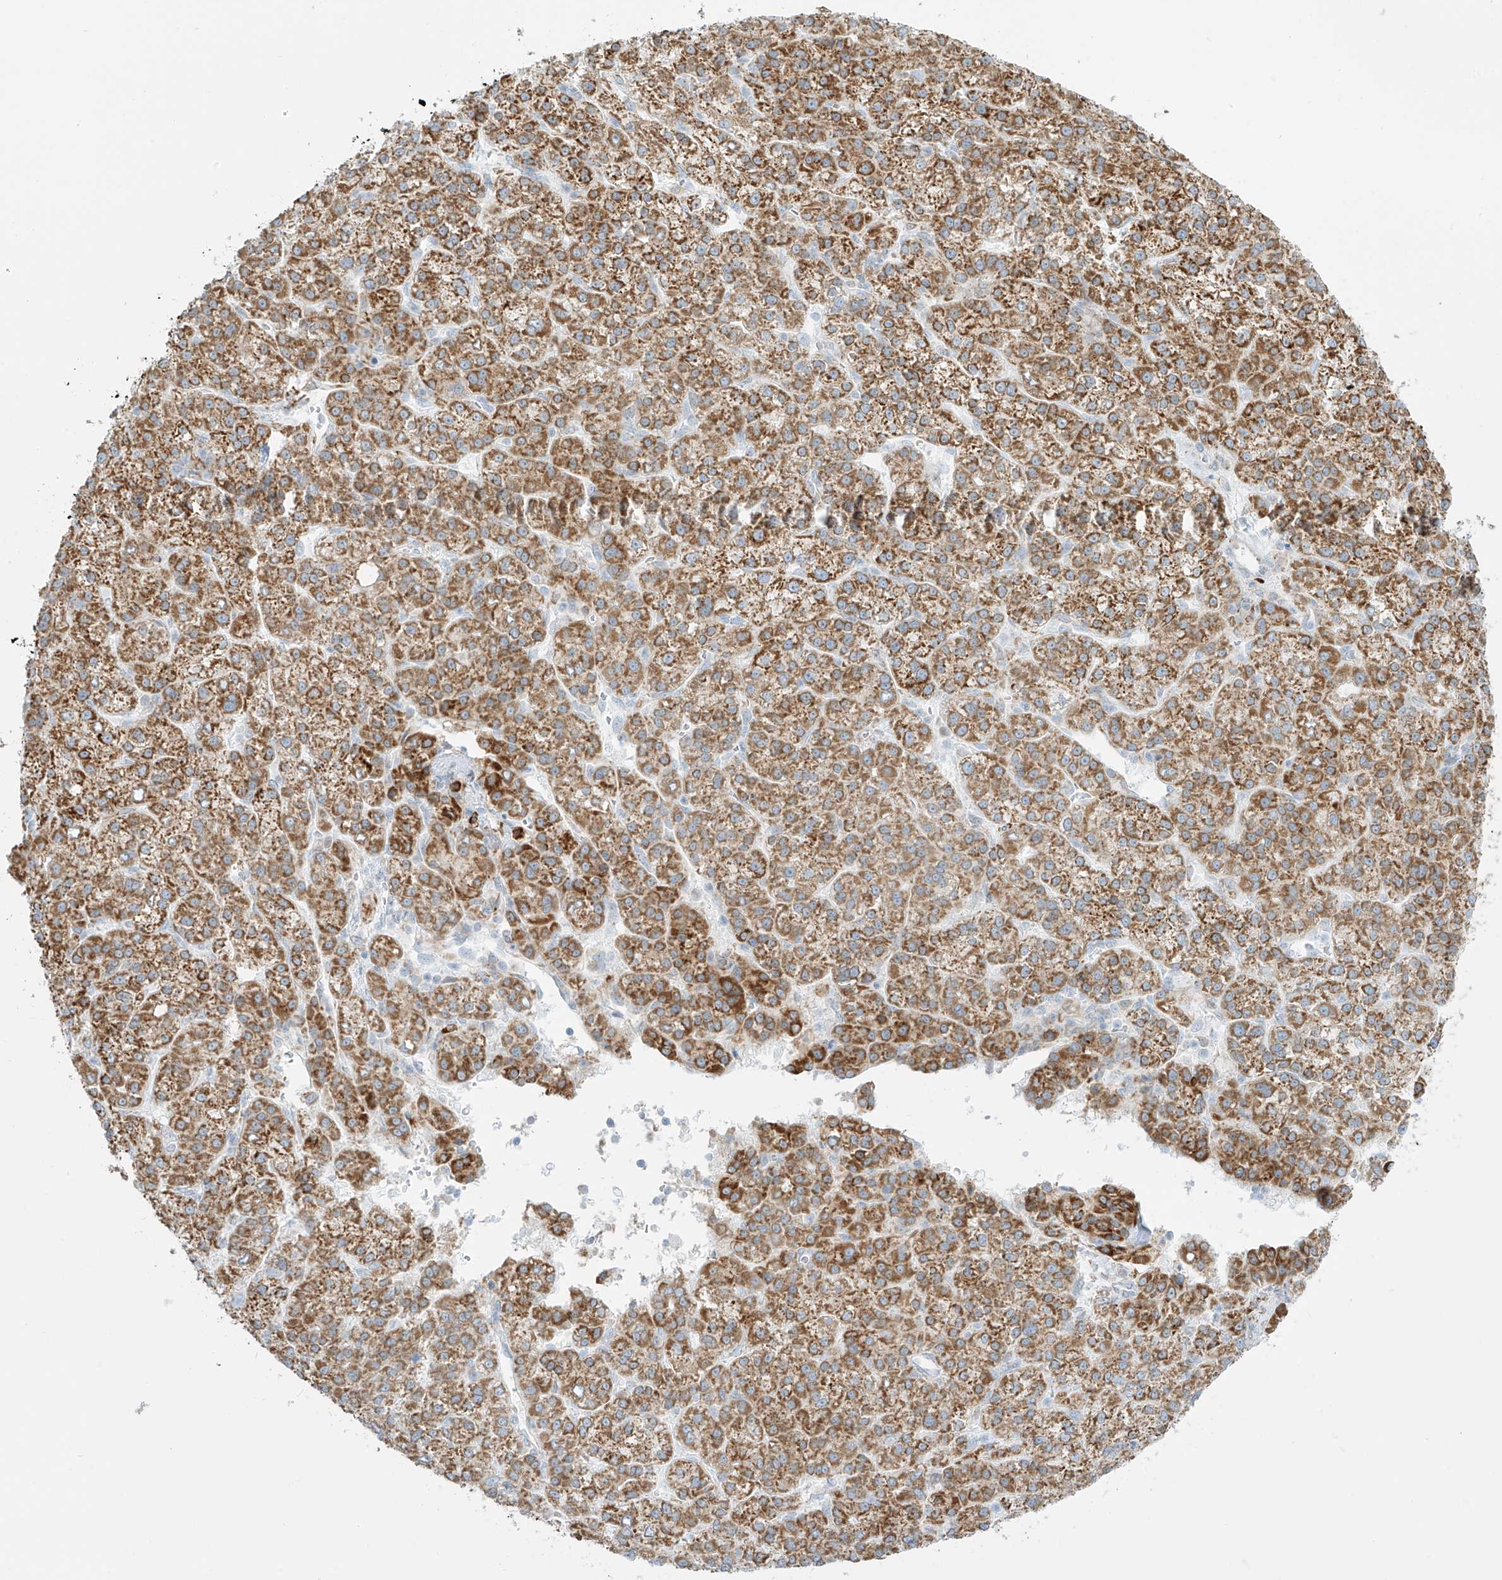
{"staining": {"intensity": "moderate", "quantity": ">75%", "location": "cytoplasmic/membranous"}, "tissue": "liver cancer", "cell_type": "Tumor cells", "image_type": "cancer", "snomed": [{"axis": "morphology", "description": "Carcinoma, Hepatocellular, NOS"}, {"axis": "topography", "description": "Liver"}], "caption": "Brown immunohistochemical staining in human liver cancer exhibits moderate cytoplasmic/membranous positivity in approximately >75% of tumor cells.", "gene": "LRRC59", "patient": {"sex": "female", "age": 58}}